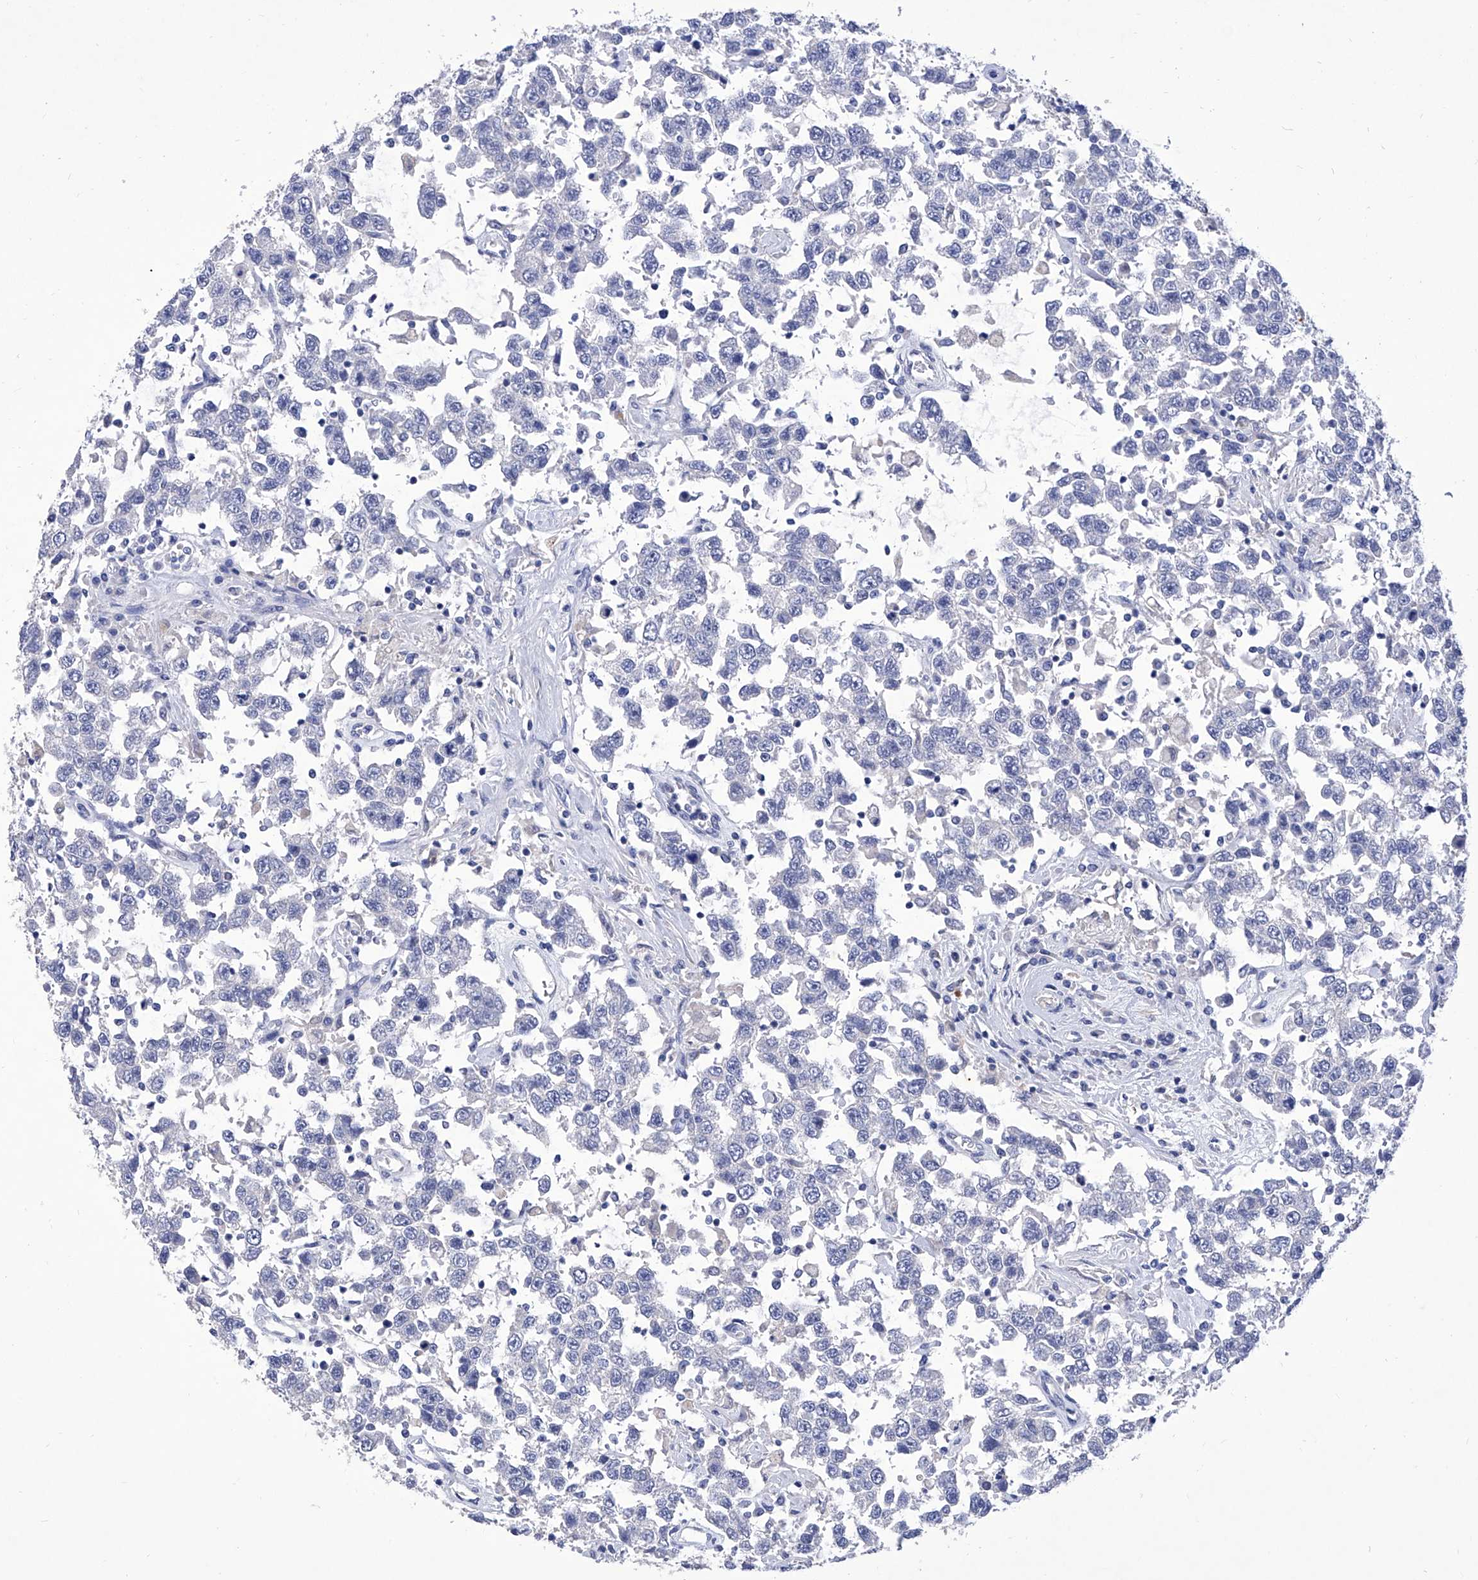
{"staining": {"intensity": "negative", "quantity": "none", "location": "none"}, "tissue": "testis cancer", "cell_type": "Tumor cells", "image_type": "cancer", "snomed": [{"axis": "morphology", "description": "Seminoma, NOS"}, {"axis": "topography", "description": "Testis"}], "caption": "Tumor cells show no significant protein positivity in testis cancer. (Immunohistochemistry (ihc), brightfield microscopy, high magnification).", "gene": "IFNL2", "patient": {"sex": "male", "age": 41}}